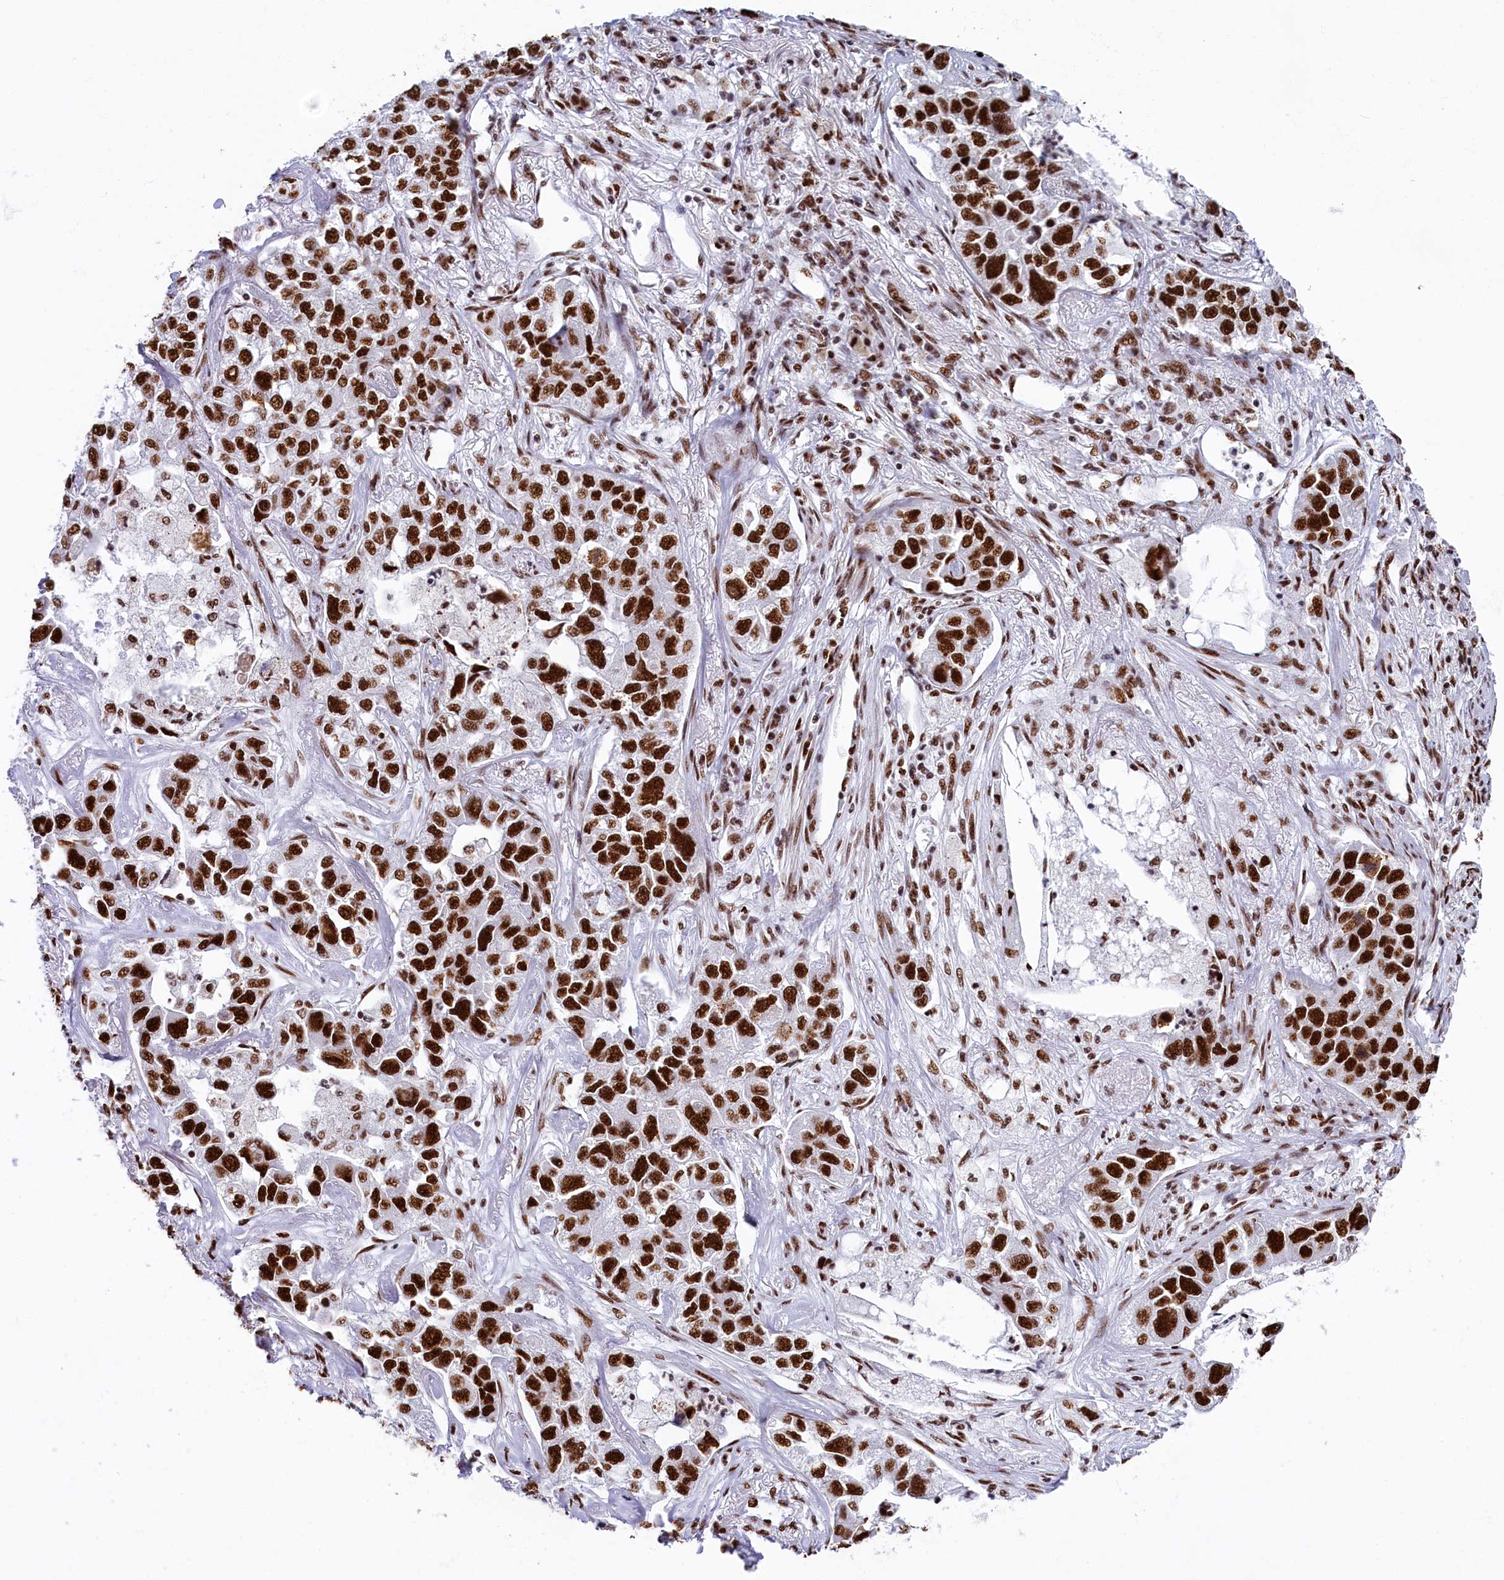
{"staining": {"intensity": "strong", "quantity": ">75%", "location": "nuclear"}, "tissue": "lung cancer", "cell_type": "Tumor cells", "image_type": "cancer", "snomed": [{"axis": "morphology", "description": "Adenocarcinoma, NOS"}, {"axis": "topography", "description": "Lung"}], "caption": "Brown immunohistochemical staining in lung cancer exhibits strong nuclear expression in about >75% of tumor cells.", "gene": "SNRNP70", "patient": {"sex": "male", "age": 49}}